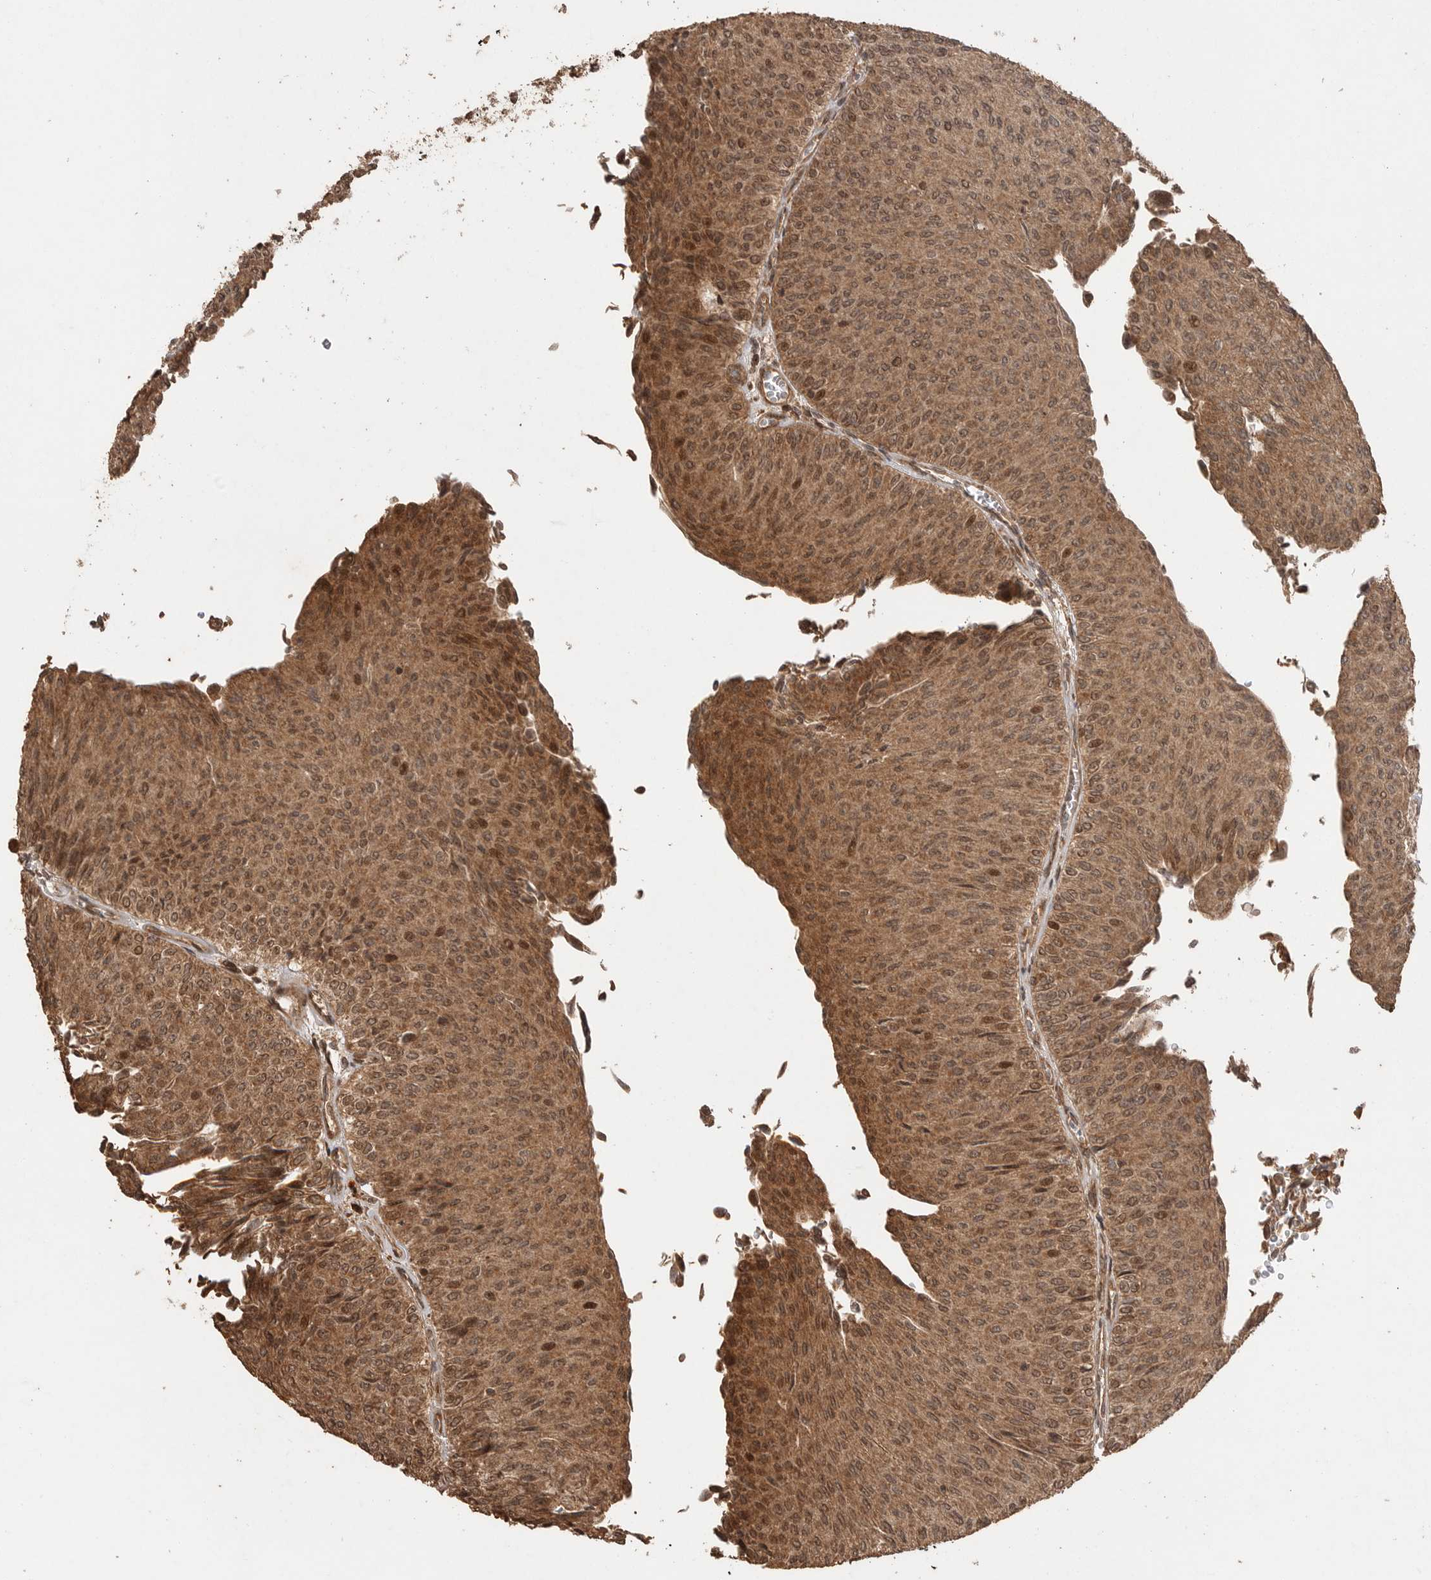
{"staining": {"intensity": "moderate", "quantity": ">75%", "location": "cytoplasmic/membranous,nuclear"}, "tissue": "urothelial cancer", "cell_type": "Tumor cells", "image_type": "cancer", "snomed": [{"axis": "morphology", "description": "Urothelial carcinoma, Low grade"}, {"axis": "topography", "description": "Urinary bladder"}], "caption": "About >75% of tumor cells in urothelial cancer exhibit moderate cytoplasmic/membranous and nuclear protein expression as visualized by brown immunohistochemical staining.", "gene": "BOC", "patient": {"sex": "male", "age": 78}}